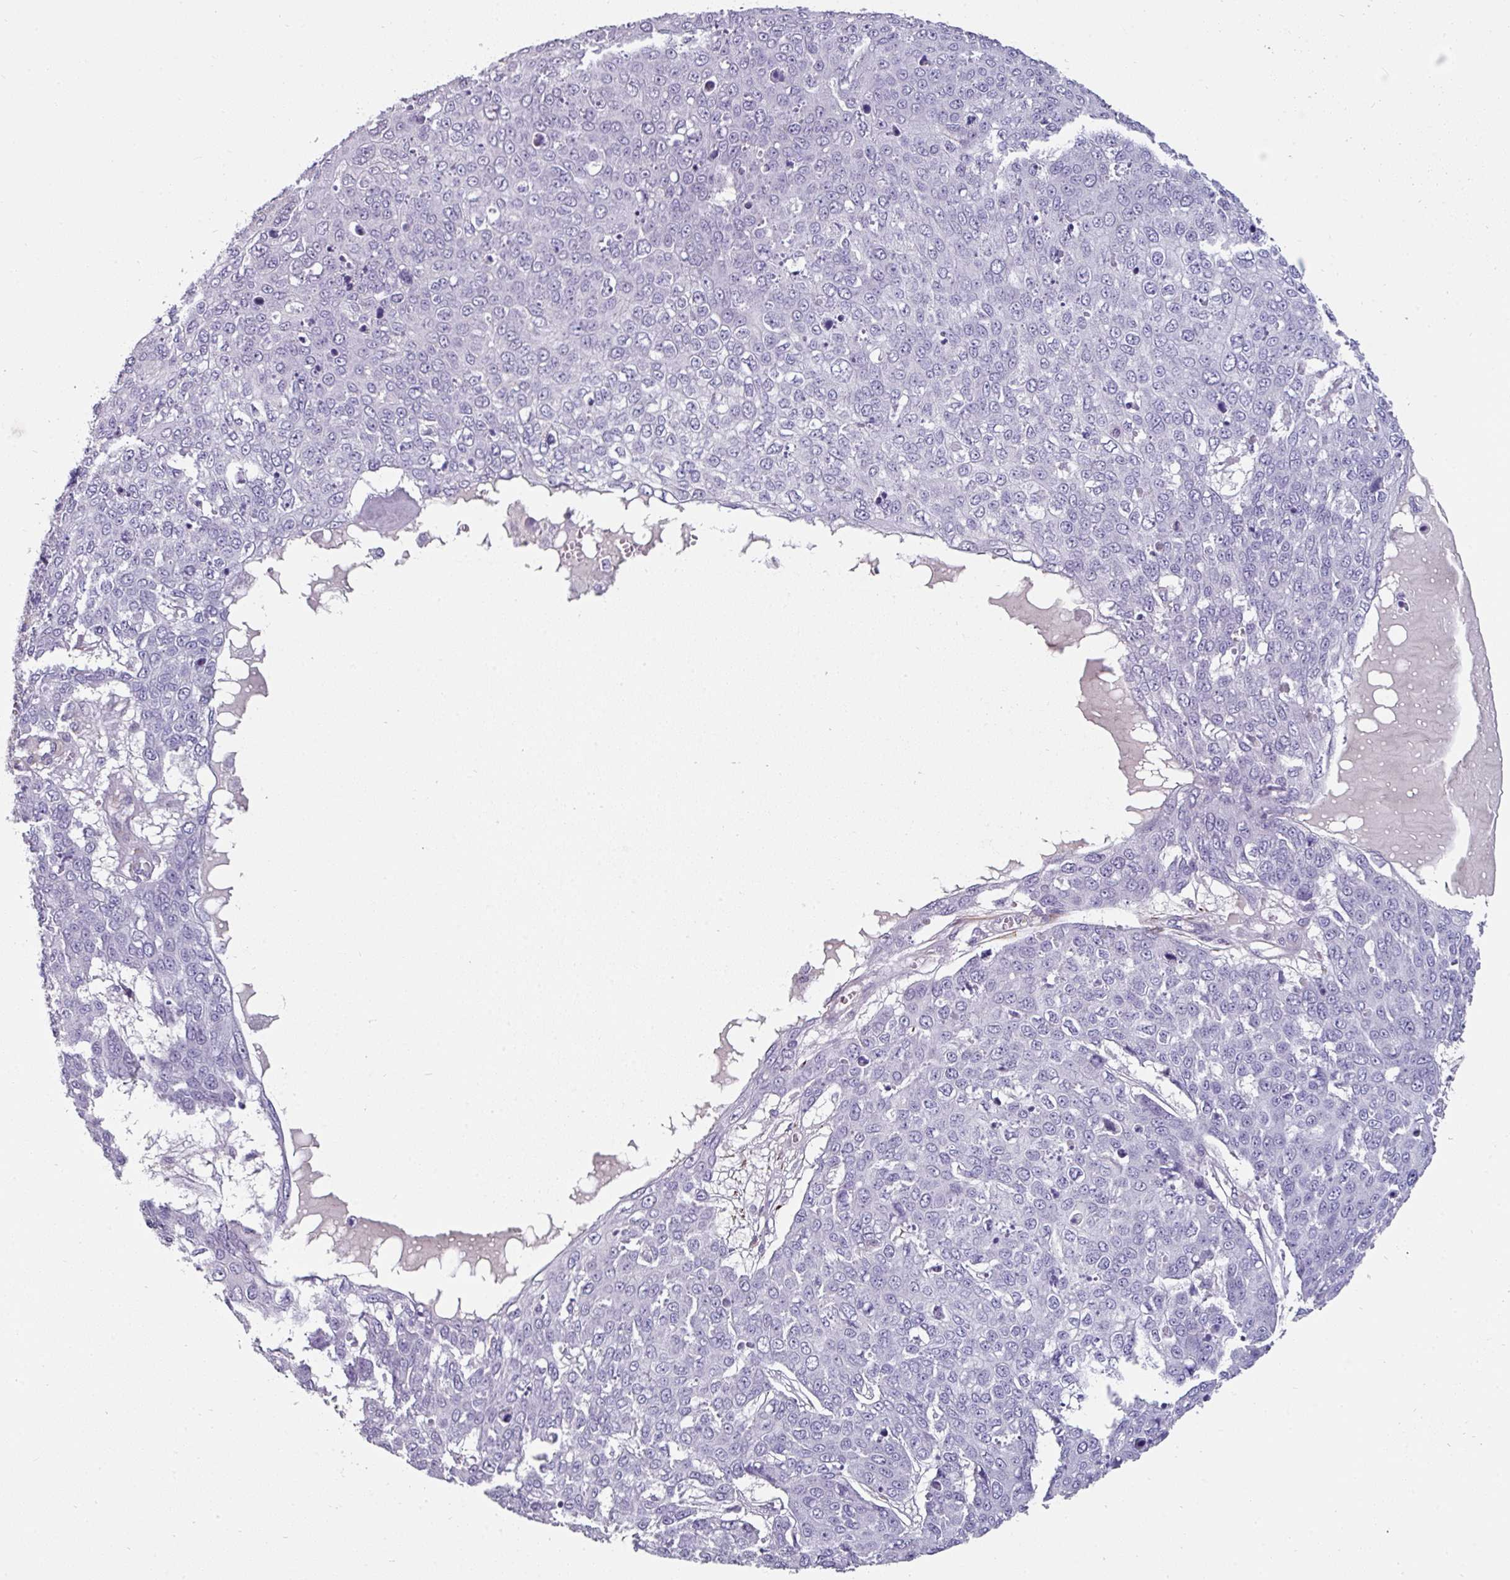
{"staining": {"intensity": "negative", "quantity": "none", "location": "none"}, "tissue": "skin cancer", "cell_type": "Tumor cells", "image_type": "cancer", "snomed": [{"axis": "morphology", "description": "Squamous cell carcinoma, NOS"}, {"axis": "topography", "description": "Skin"}], "caption": "This is an immunohistochemistry (IHC) micrograph of human skin cancer. There is no staining in tumor cells.", "gene": "EYA3", "patient": {"sex": "male", "age": 71}}